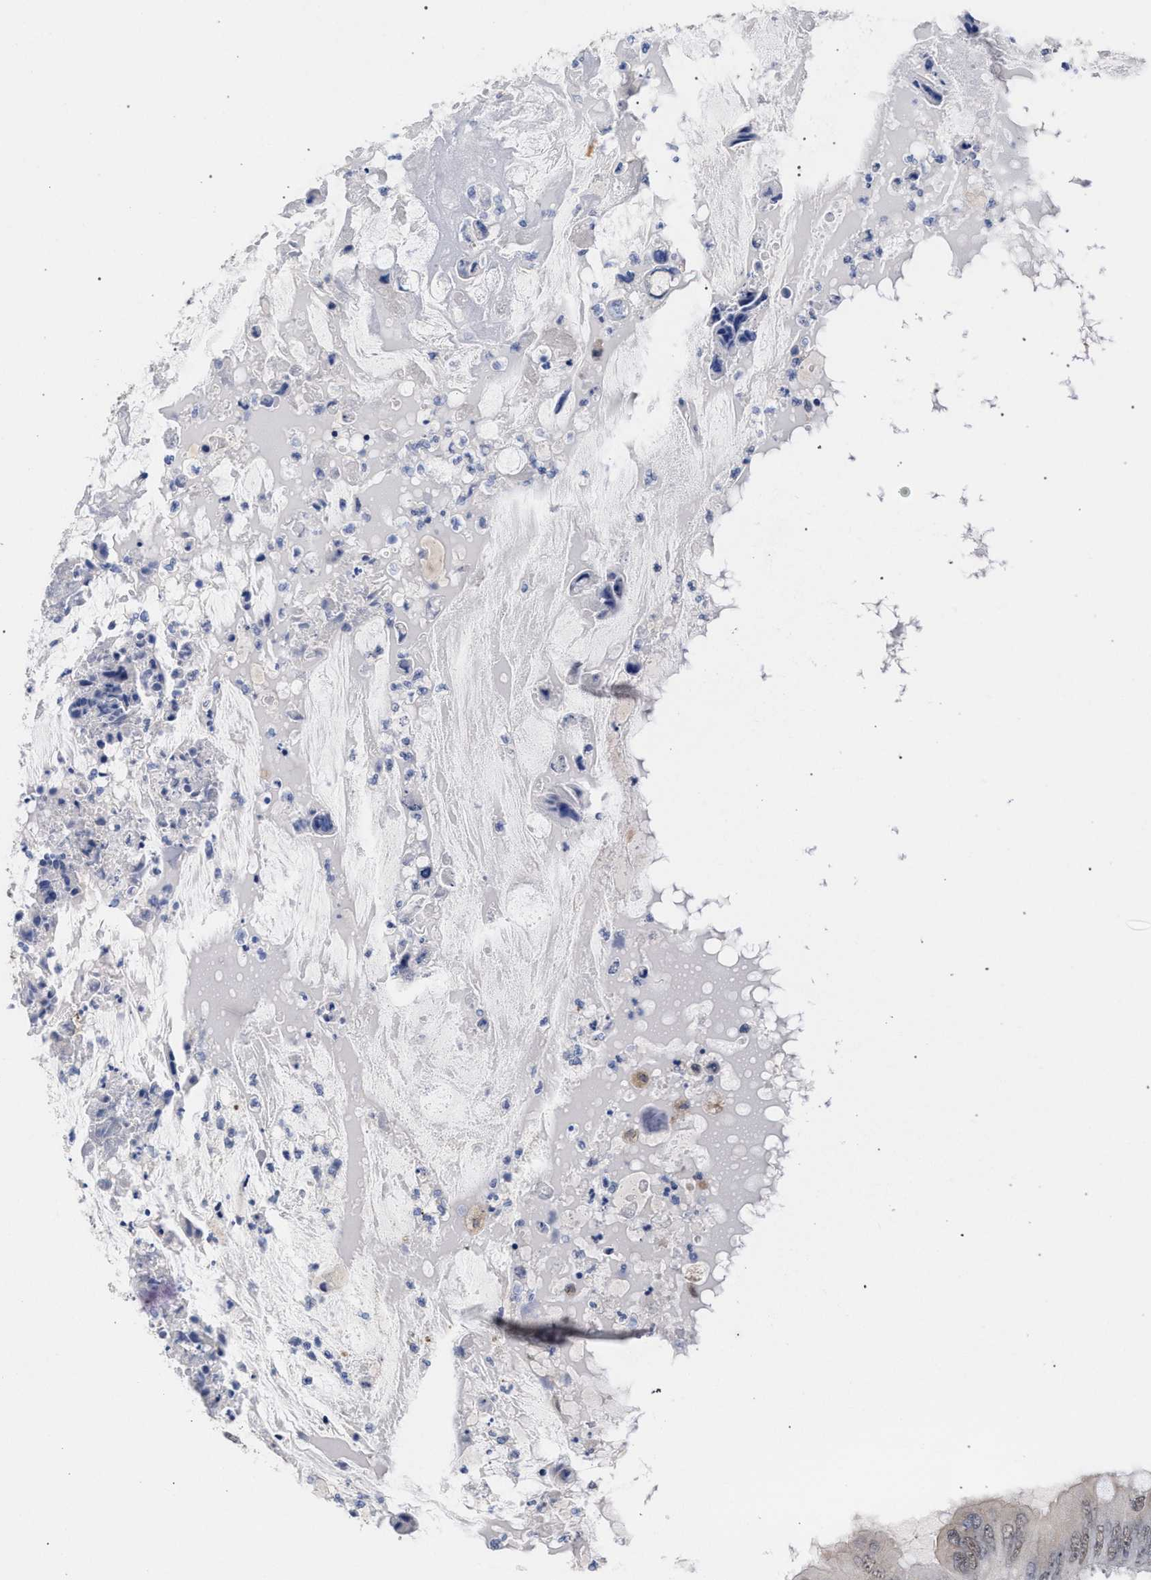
{"staining": {"intensity": "moderate", "quantity": "<25%", "location": "cytoplasmic/membranous"}, "tissue": "colorectal cancer", "cell_type": "Tumor cells", "image_type": "cancer", "snomed": [{"axis": "morphology", "description": "Normal tissue, NOS"}, {"axis": "morphology", "description": "Adenocarcinoma, NOS"}, {"axis": "topography", "description": "Rectum"}, {"axis": "topography", "description": "Peripheral nerve tissue"}], "caption": "Immunohistochemistry (IHC) micrograph of adenocarcinoma (colorectal) stained for a protein (brown), which displays low levels of moderate cytoplasmic/membranous positivity in about <25% of tumor cells.", "gene": "GOLGA2", "patient": {"sex": "female", "age": 77}}